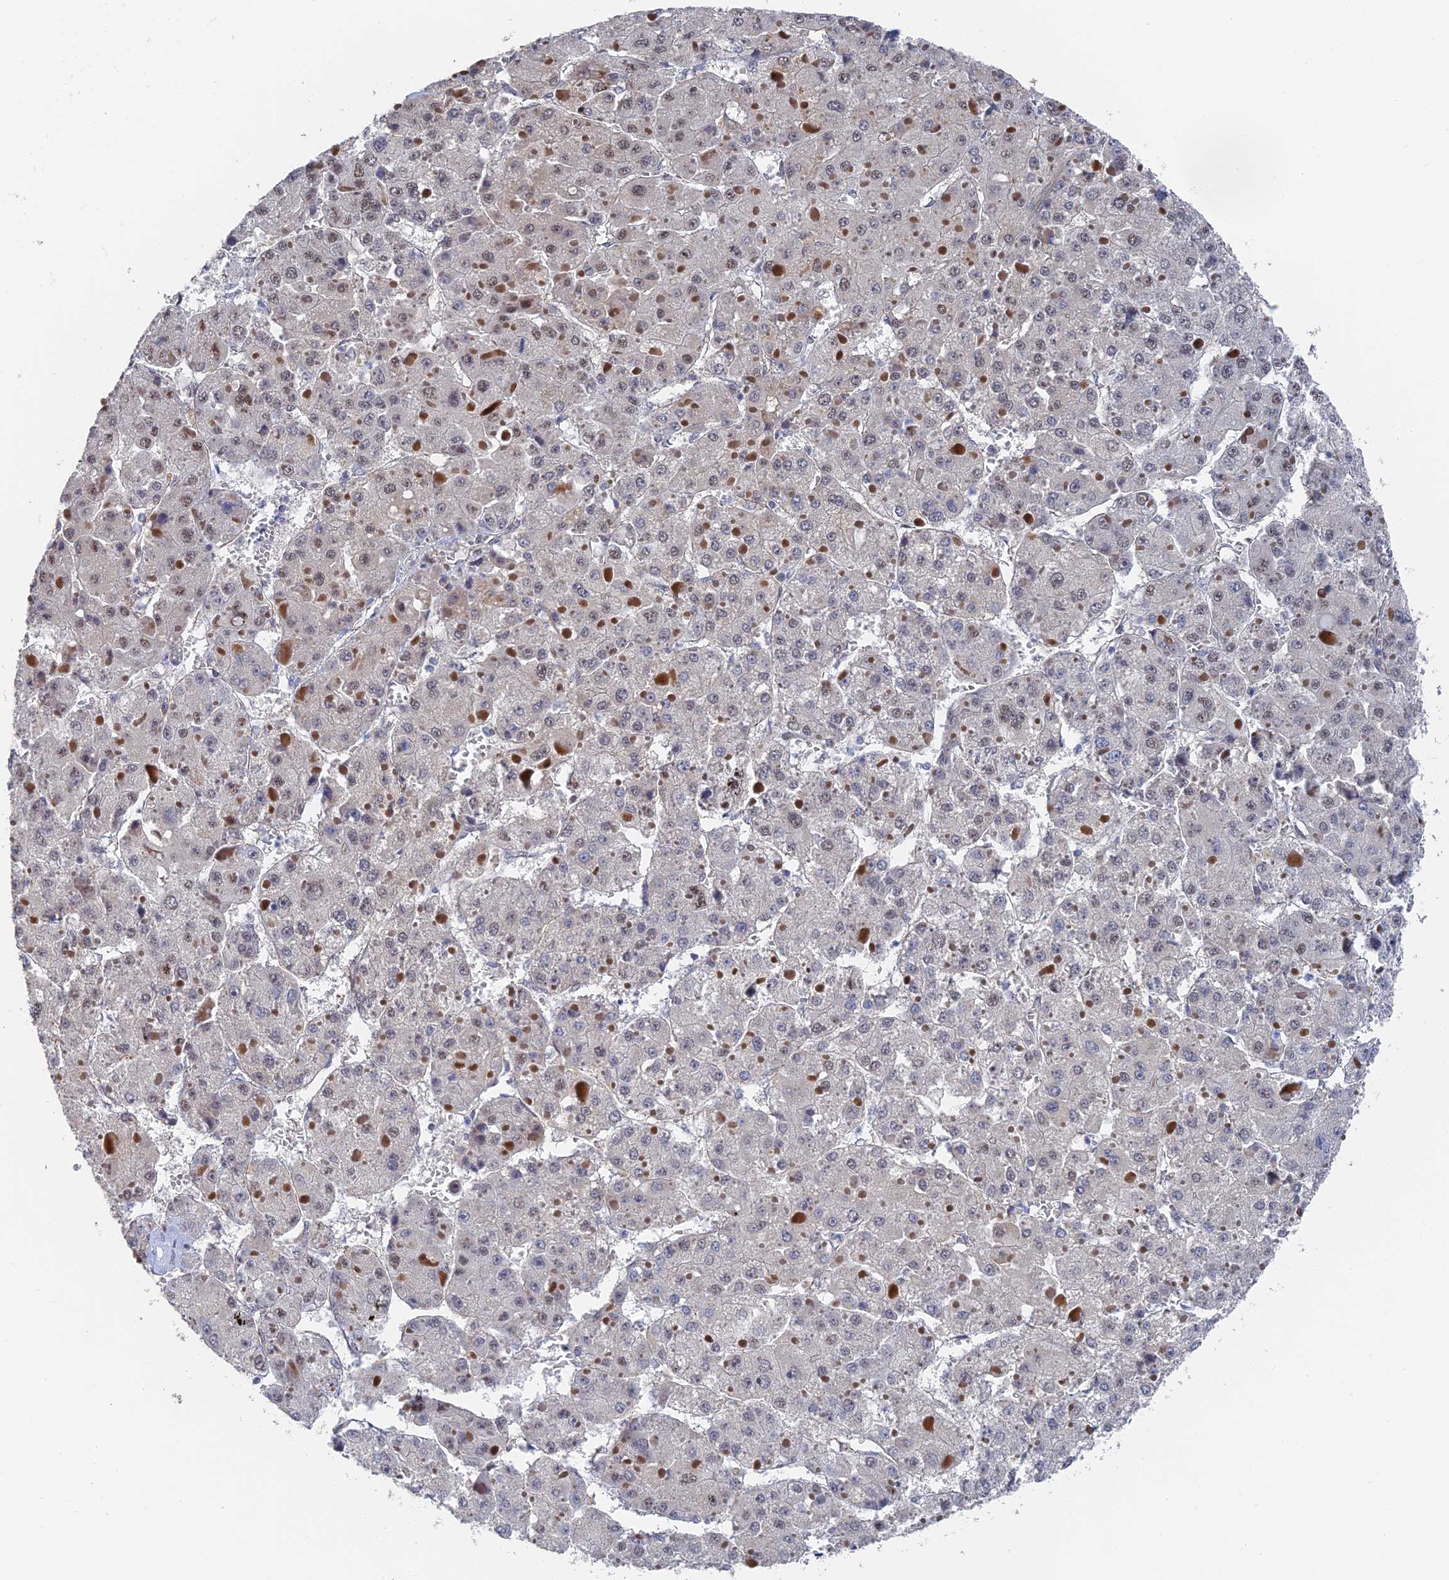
{"staining": {"intensity": "moderate", "quantity": "25%-75%", "location": "nuclear"}, "tissue": "liver cancer", "cell_type": "Tumor cells", "image_type": "cancer", "snomed": [{"axis": "morphology", "description": "Carcinoma, Hepatocellular, NOS"}, {"axis": "topography", "description": "Liver"}], "caption": "Immunohistochemical staining of human liver cancer (hepatocellular carcinoma) demonstrates moderate nuclear protein expression in approximately 25%-75% of tumor cells. The staining is performed using DAB (3,3'-diaminobenzidine) brown chromogen to label protein expression. The nuclei are counter-stained blue using hematoxylin.", "gene": "CFAP92", "patient": {"sex": "female", "age": 73}}